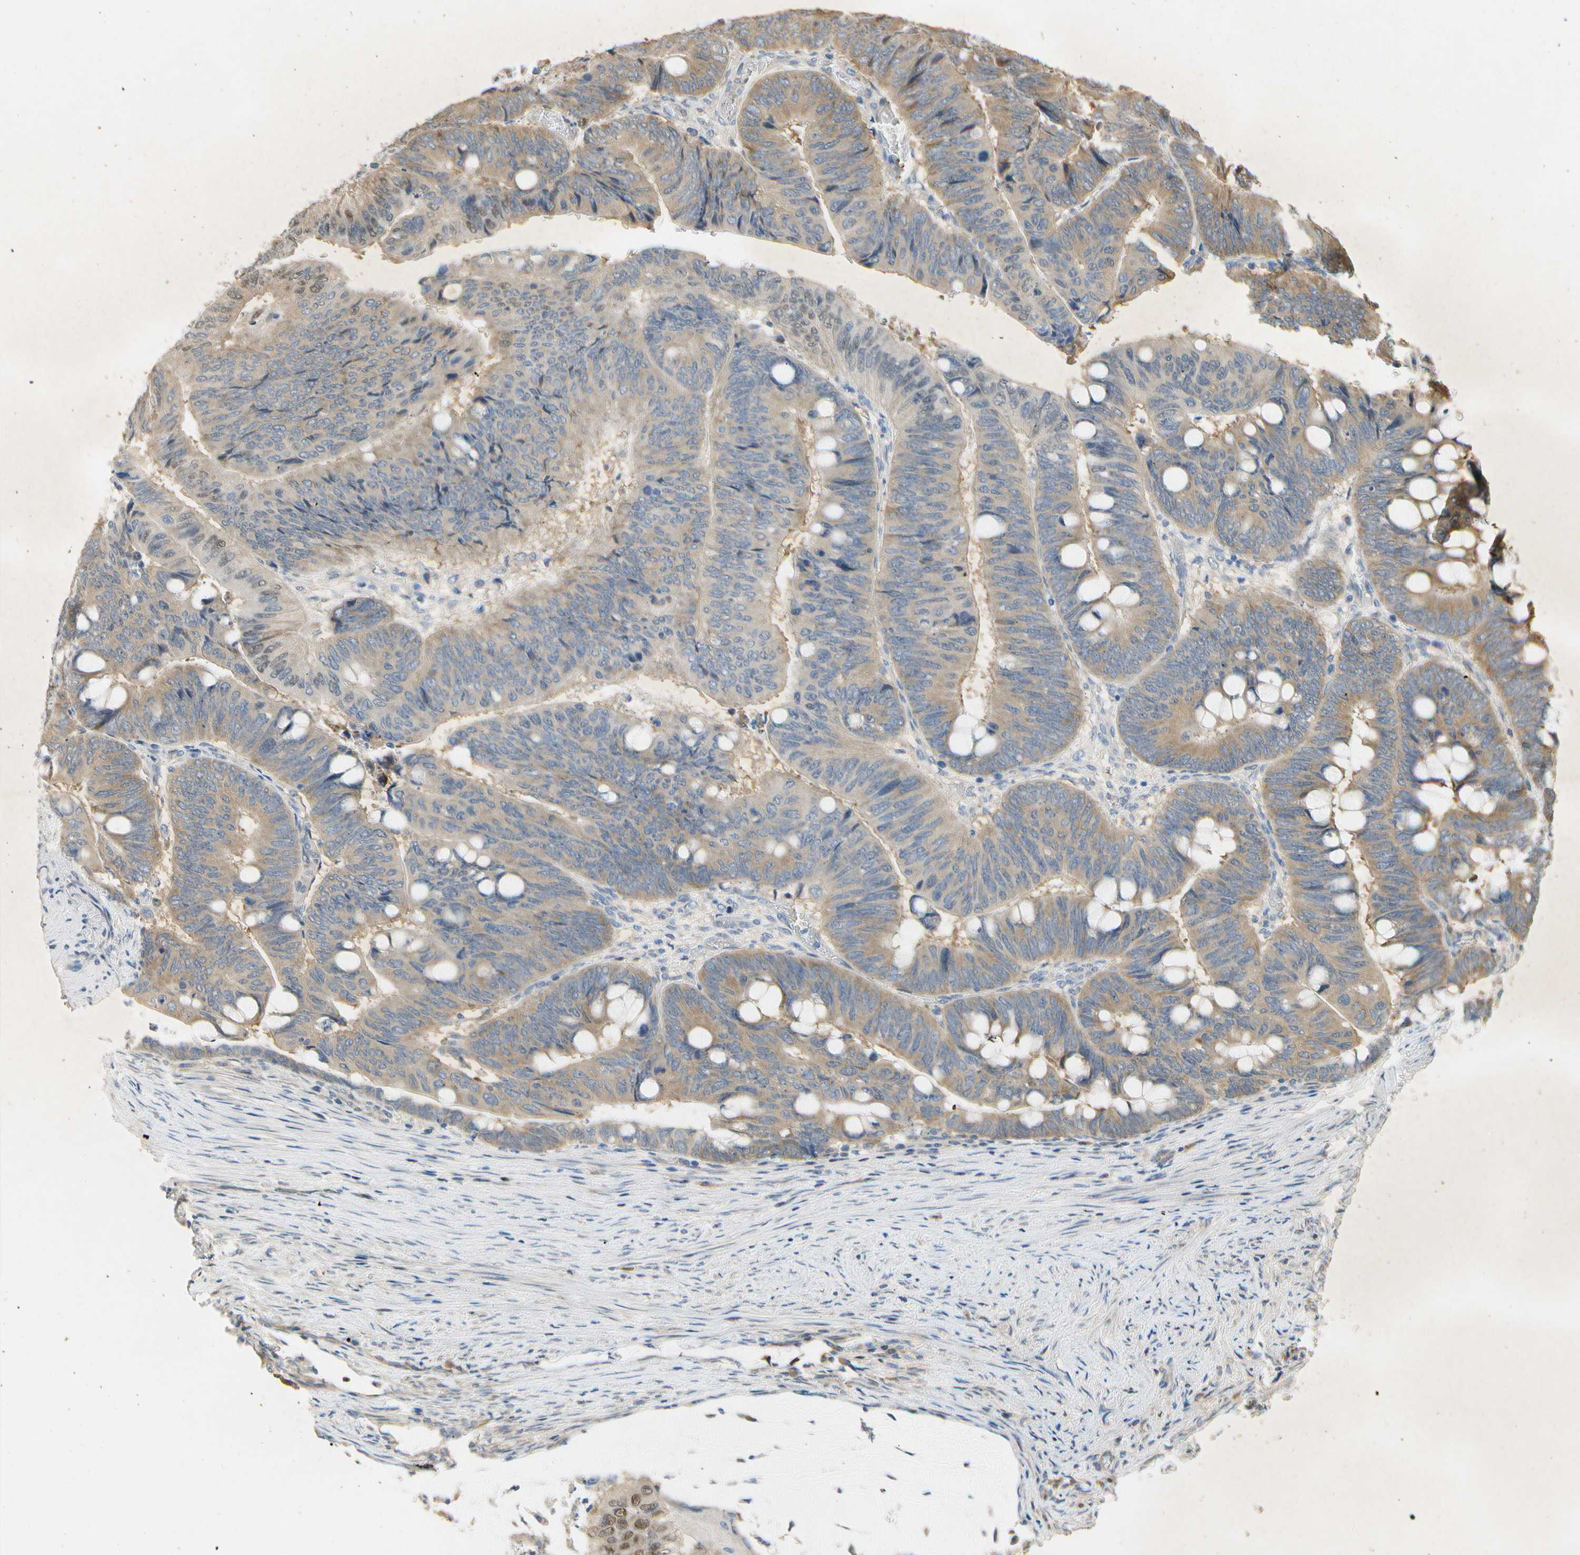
{"staining": {"intensity": "weak", "quantity": ">75%", "location": "cytoplasmic/membranous,nuclear"}, "tissue": "colorectal cancer", "cell_type": "Tumor cells", "image_type": "cancer", "snomed": [{"axis": "morphology", "description": "Normal tissue, NOS"}, {"axis": "morphology", "description": "Adenocarcinoma, NOS"}, {"axis": "topography", "description": "Rectum"}, {"axis": "topography", "description": "Peripheral nerve tissue"}], "caption": "The immunohistochemical stain highlights weak cytoplasmic/membranous and nuclear staining in tumor cells of adenocarcinoma (colorectal) tissue. (brown staining indicates protein expression, while blue staining denotes nuclei).", "gene": "EIF1AX", "patient": {"sex": "male", "age": 92}}